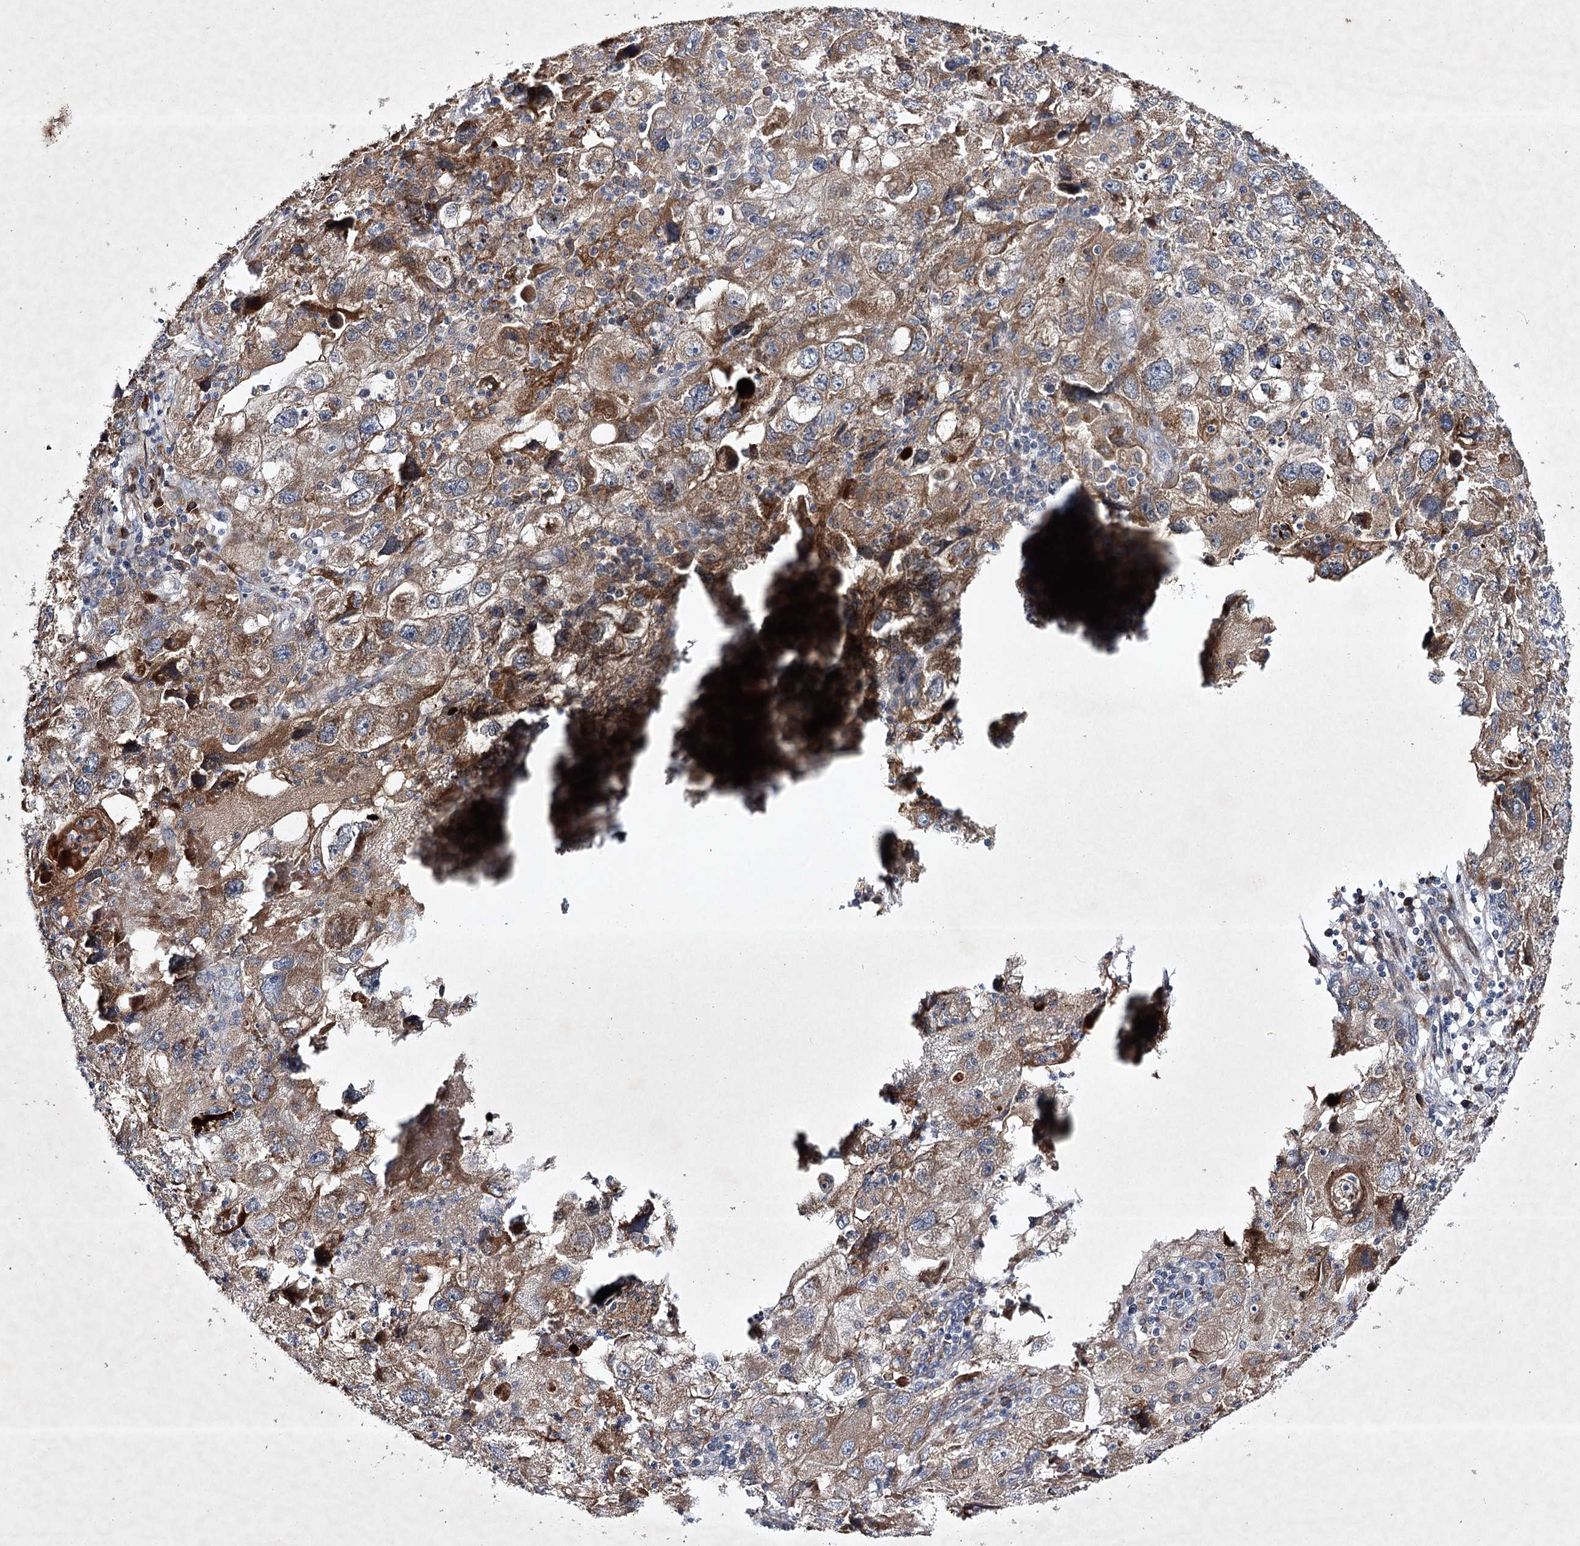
{"staining": {"intensity": "moderate", "quantity": ">75%", "location": "cytoplasmic/membranous"}, "tissue": "endometrial cancer", "cell_type": "Tumor cells", "image_type": "cancer", "snomed": [{"axis": "morphology", "description": "Adenocarcinoma, NOS"}, {"axis": "topography", "description": "Endometrium"}], "caption": "DAB (3,3'-diaminobenzidine) immunohistochemical staining of human endometrial adenocarcinoma exhibits moderate cytoplasmic/membranous protein expression in approximately >75% of tumor cells.", "gene": "ALG9", "patient": {"sex": "female", "age": 49}}